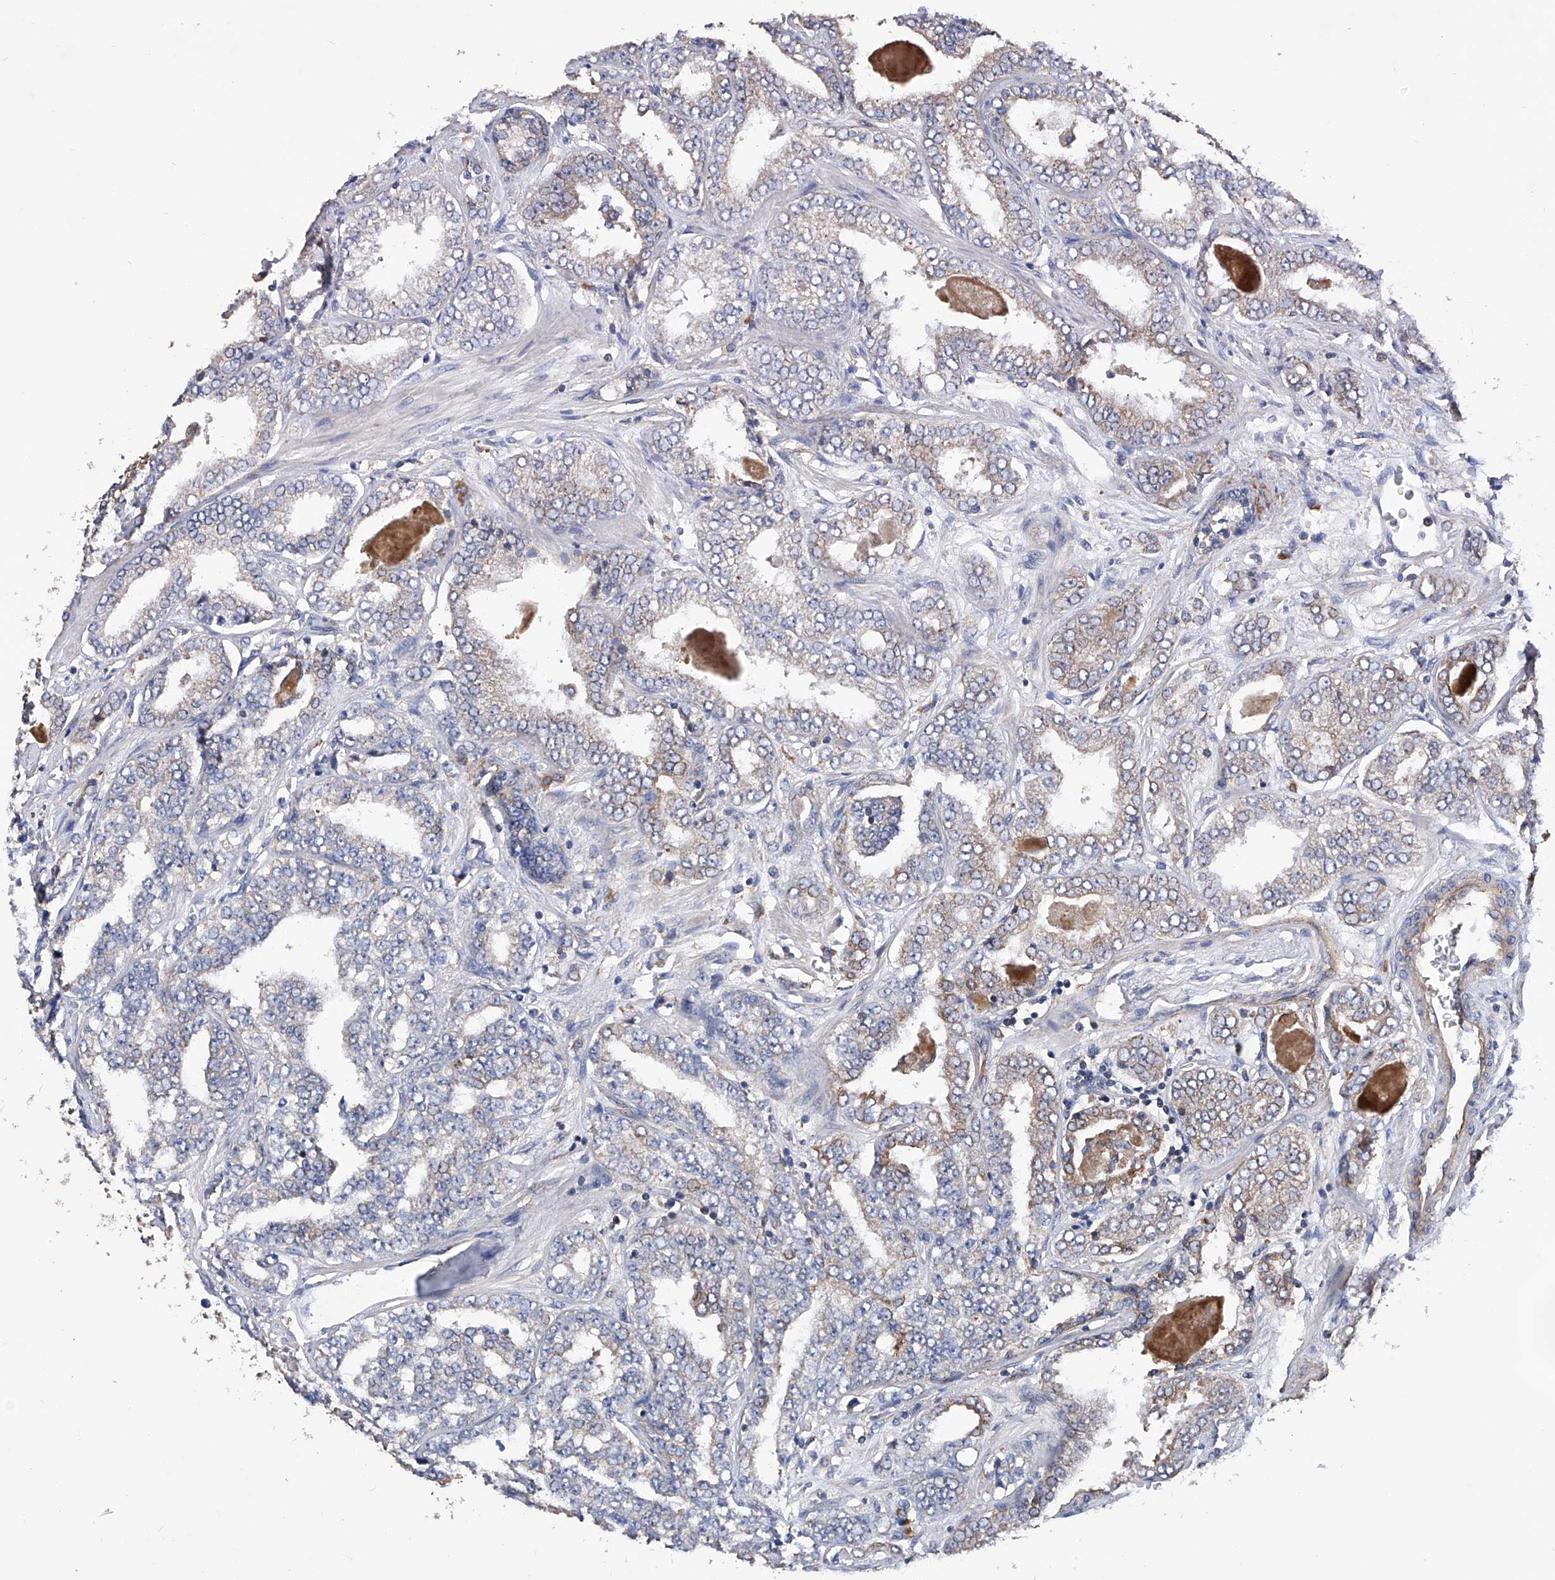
{"staining": {"intensity": "weak", "quantity": ">75%", "location": "cytoplasmic/membranous"}, "tissue": "prostate cancer", "cell_type": "Tumor cells", "image_type": "cancer", "snomed": [{"axis": "morphology", "description": "Adenocarcinoma, High grade"}, {"axis": "topography", "description": "Prostate"}], "caption": "Prostate cancer (adenocarcinoma (high-grade)) was stained to show a protein in brown. There is low levels of weak cytoplasmic/membranous expression in about >75% of tumor cells.", "gene": "INPP5B", "patient": {"sex": "male", "age": 71}}